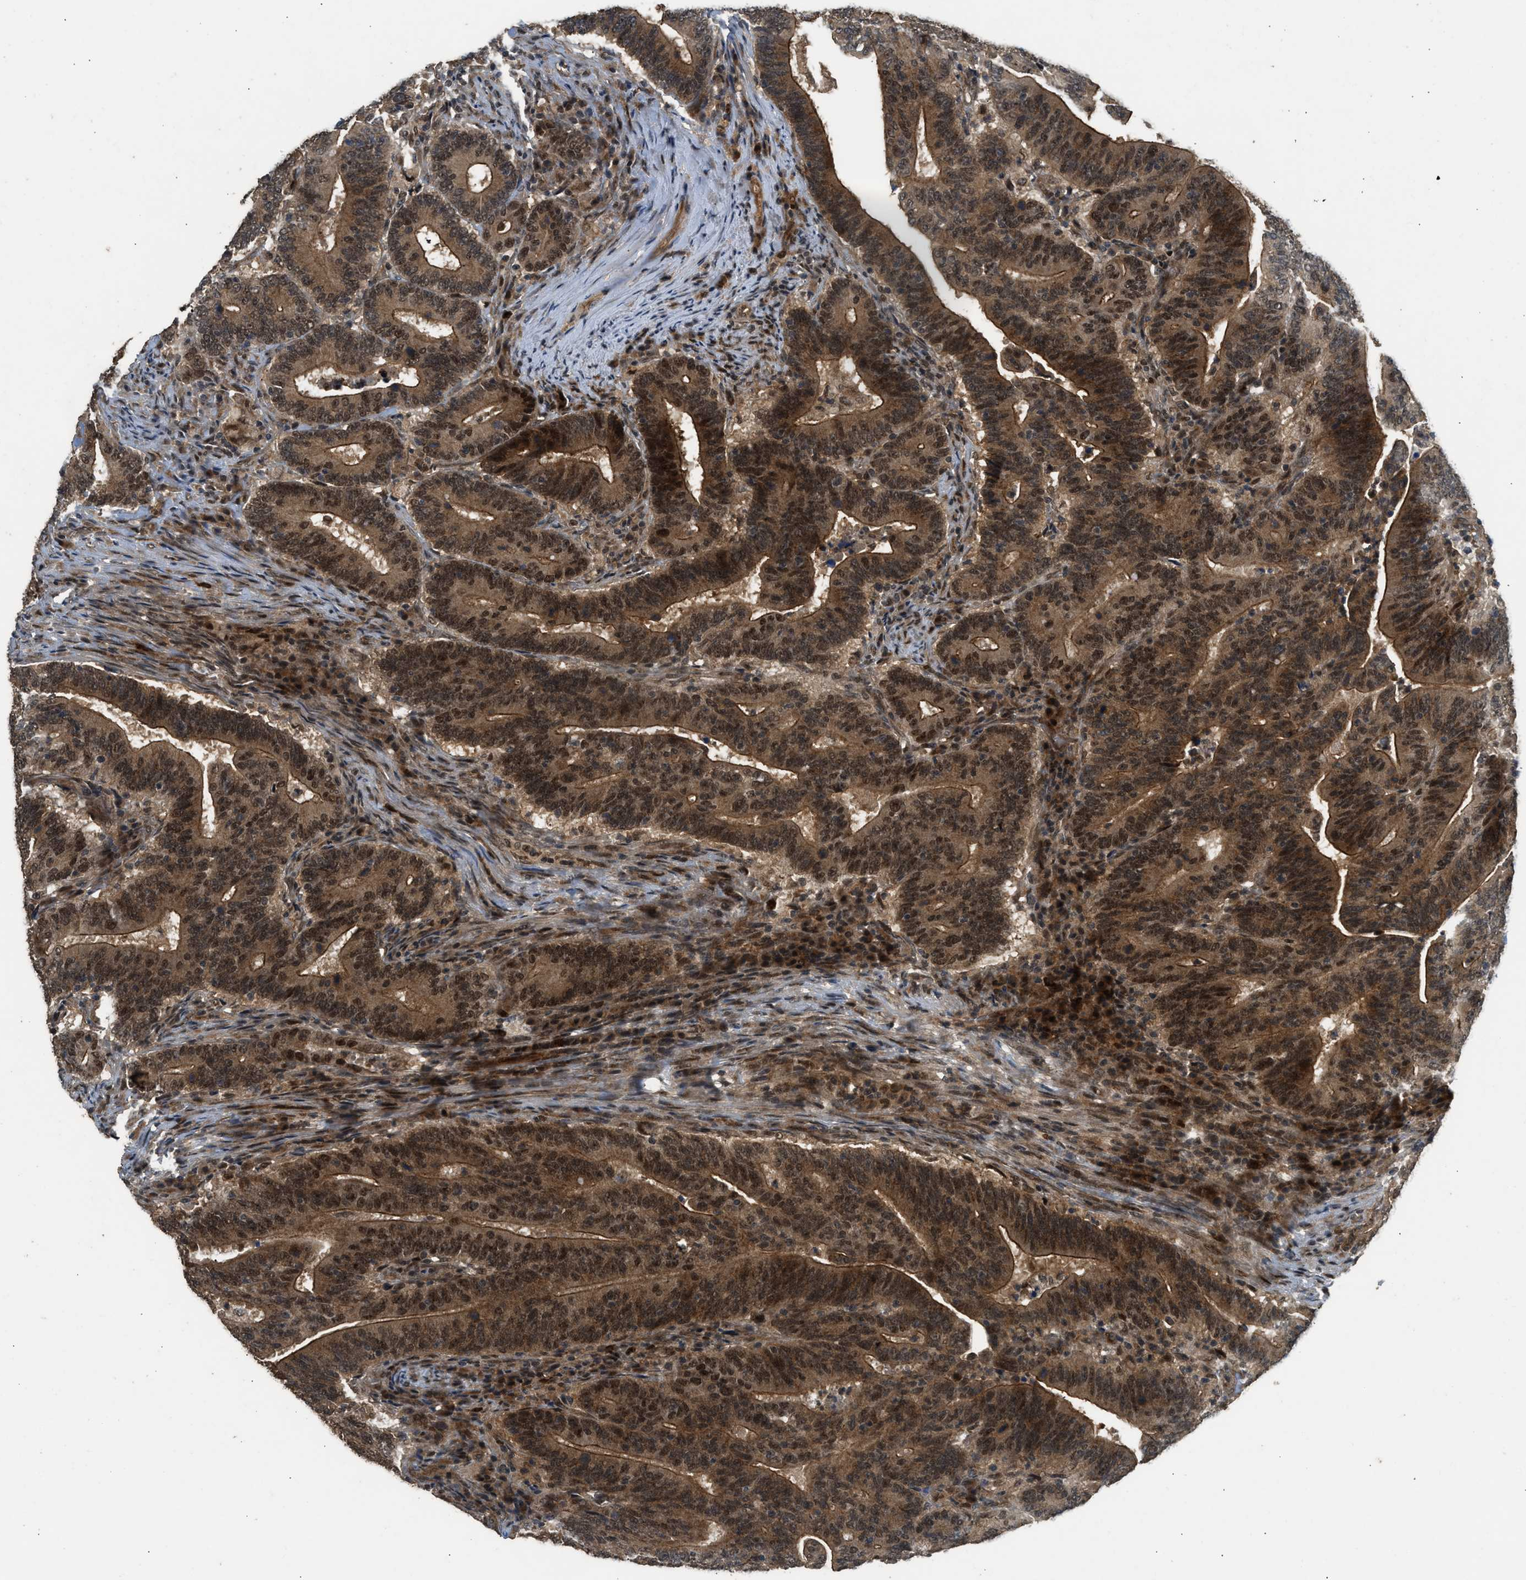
{"staining": {"intensity": "strong", "quantity": ">75%", "location": "cytoplasmic/membranous,nuclear"}, "tissue": "colorectal cancer", "cell_type": "Tumor cells", "image_type": "cancer", "snomed": [{"axis": "morphology", "description": "Adenocarcinoma, NOS"}, {"axis": "topography", "description": "Colon"}], "caption": "Immunohistochemistry histopathology image of human colorectal cancer (adenocarcinoma) stained for a protein (brown), which exhibits high levels of strong cytoplasmic/membranous and nuclear positivity in approximately >75% of tumor cells.", "gene": "GET1", "patient": {"sex": "female", "age": 66}}